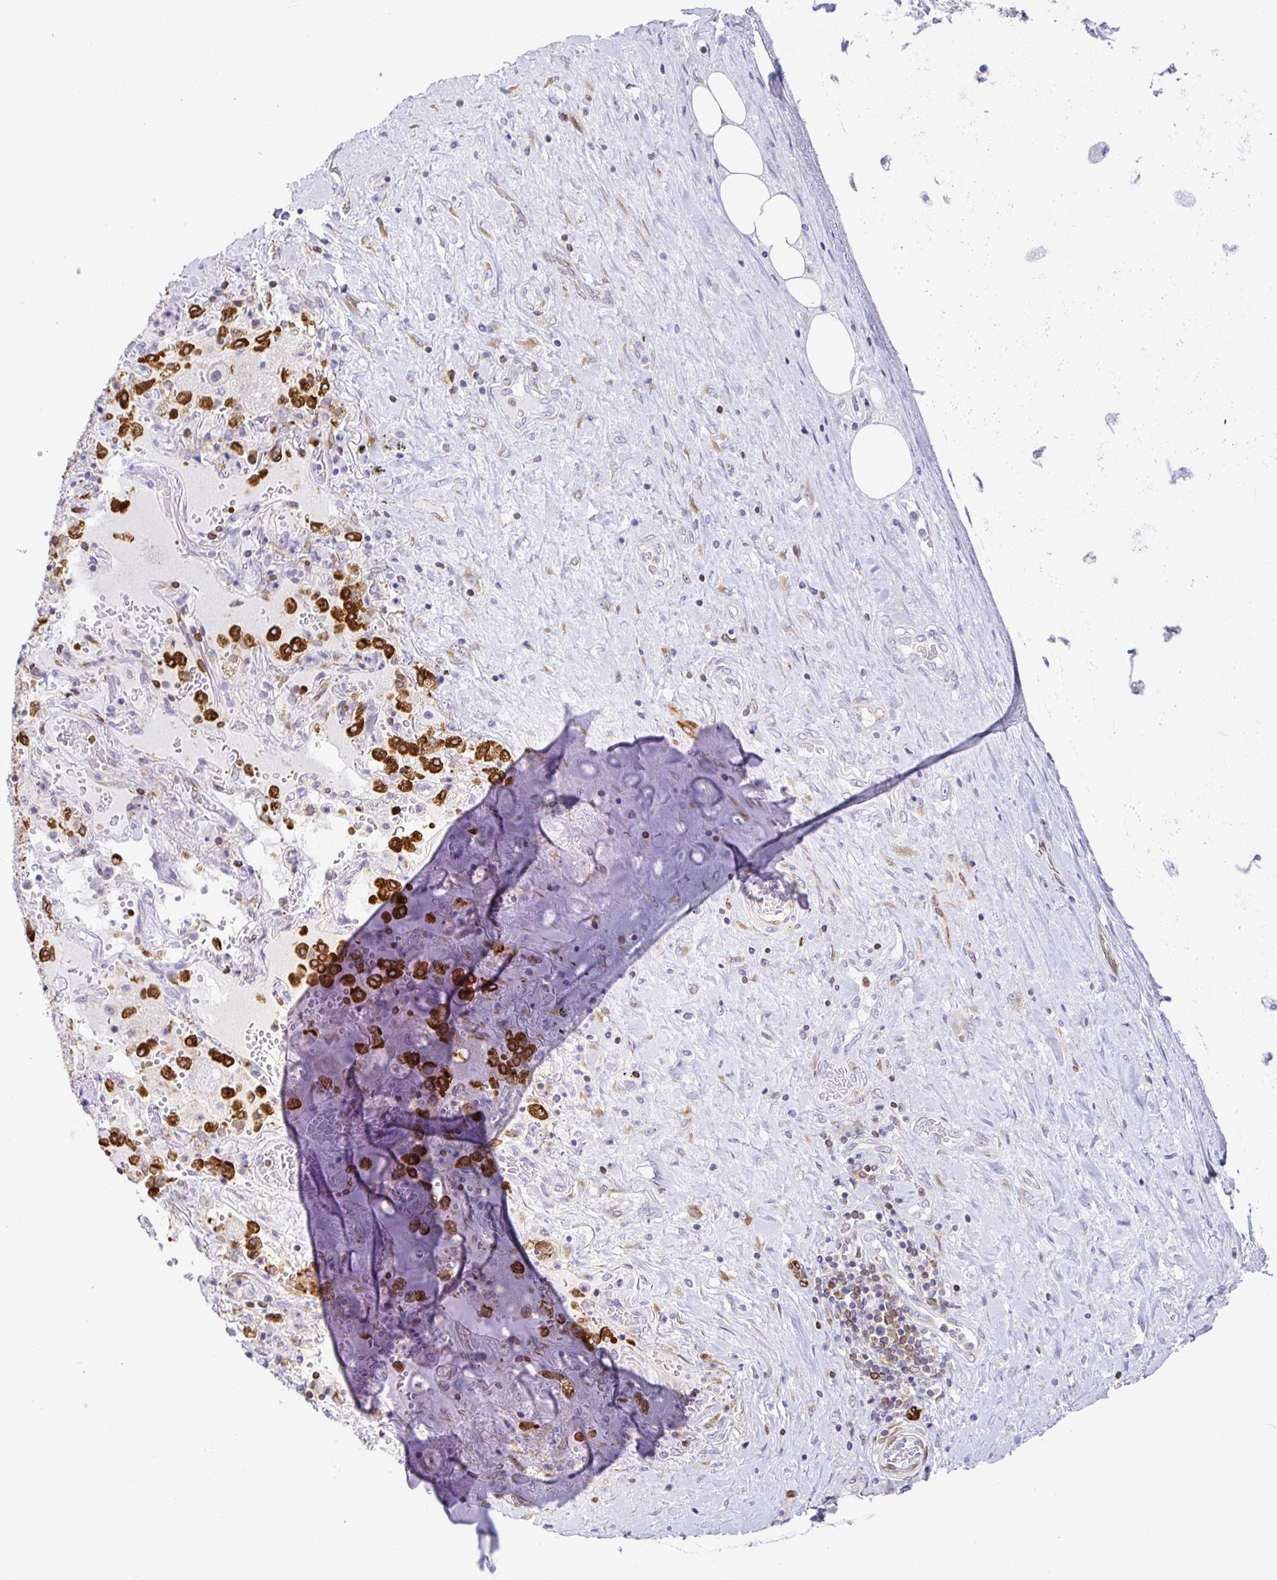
{"staining": {"intensity": "negative", "quantity": "none", "location": "none"}, "tissue": "adipose tissue", "cell_type": "Adipocytes", "image_type": "normal", "snomed": [{"axis": "morphology", "description": "Normal tissue, NOS"}, {"axis": "topography", "description": "Cartilage tissue"}, {"axis": "topography", "description": "Bronchus"}], "caption": "This is an immunohistochemistry image of benign human adipose tissue. There is no staining in adipocytes.", "gene": "TP53I11", "patient": {"sex": "male", "age": 64}}